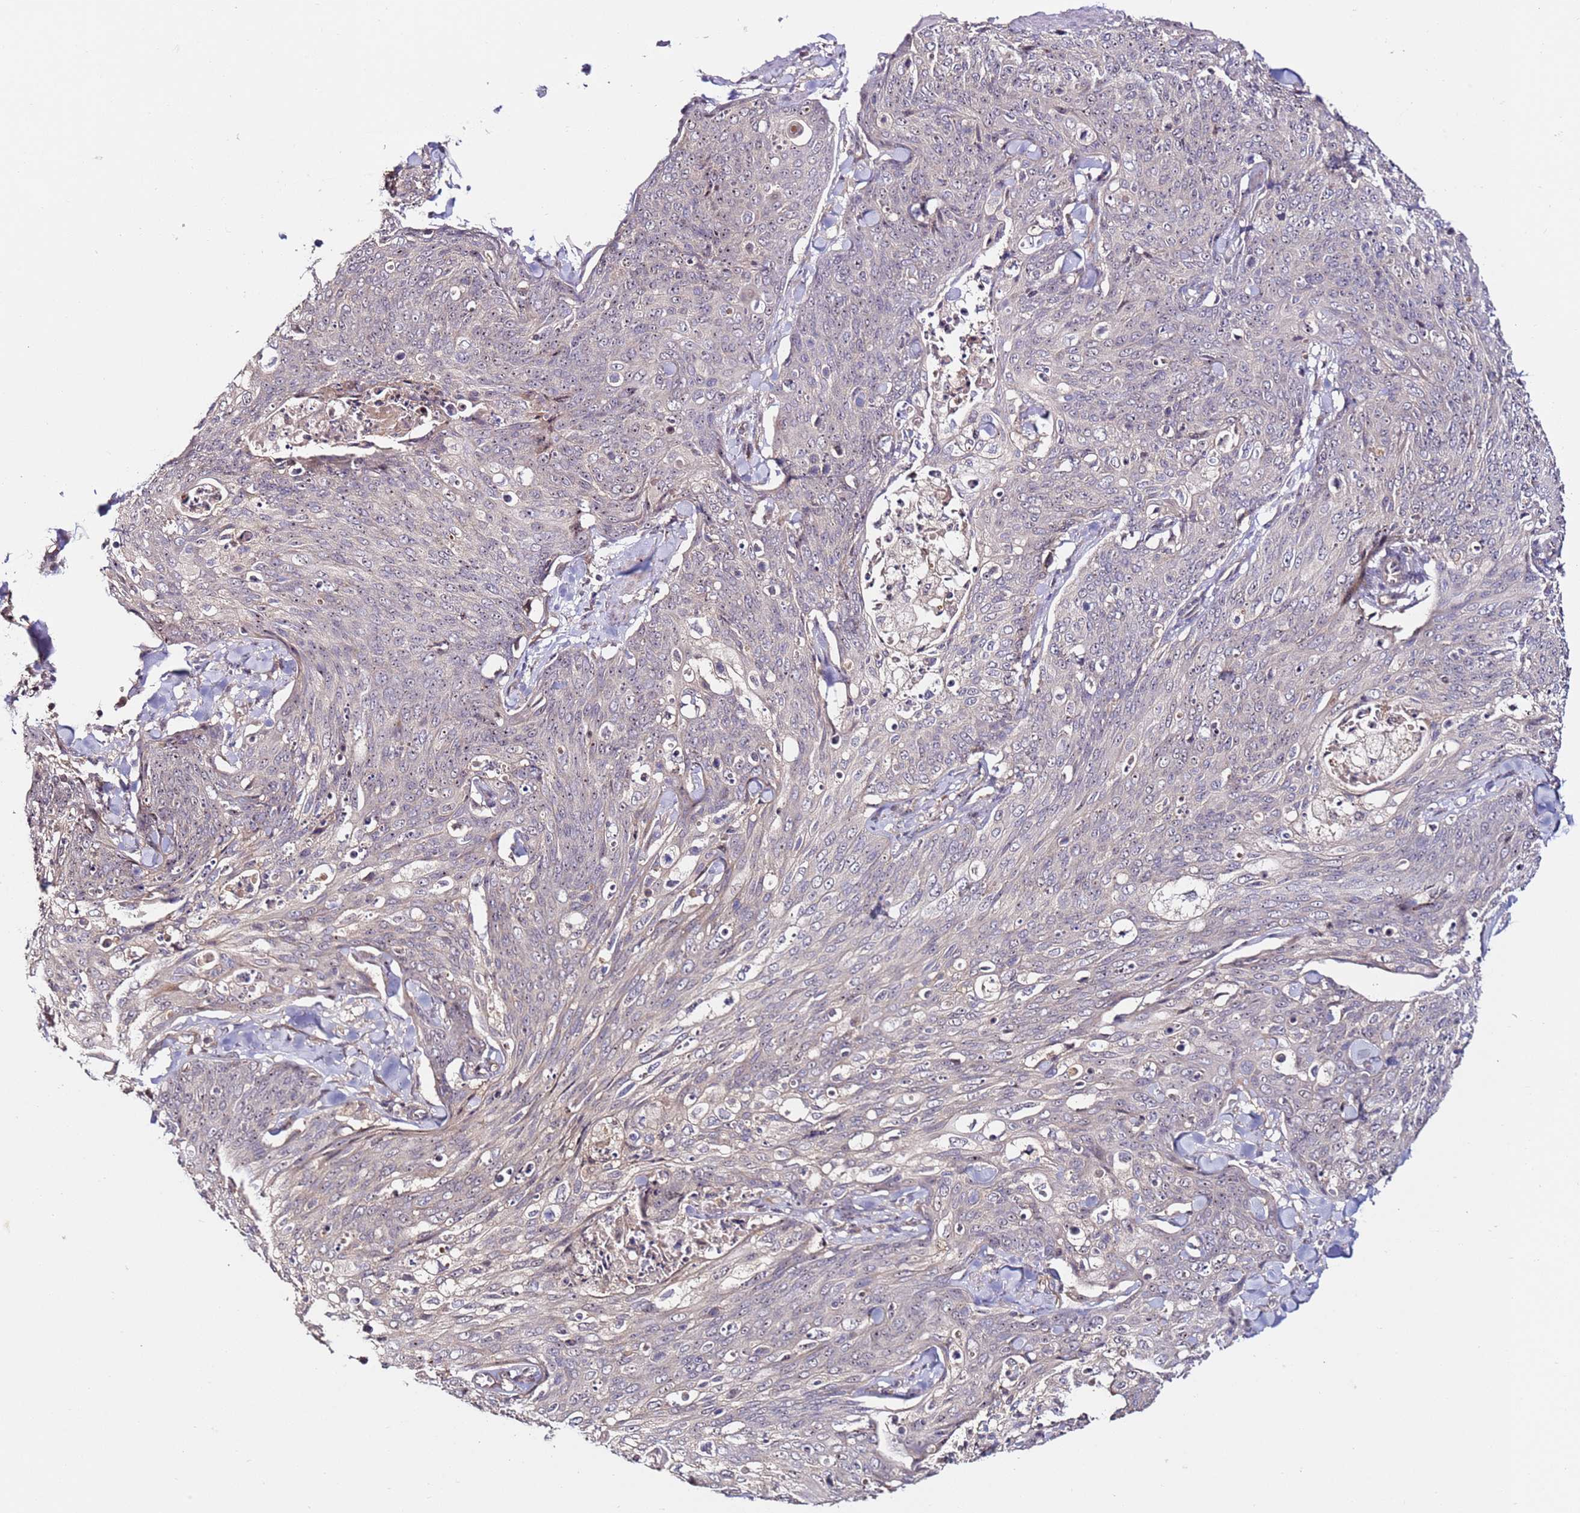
{"staining": {"intensity": "moderate", "quantity": "<25%", "location": "nuclear"}, "tissue": "skin cancer", "cell_type": "Tumor cells", "image_type": "cancer", "snomed": [{"axis": "morphology", "description": "Squamous cell carcinoma, NOS"}, {"axis": "topography", "description": "Skin"}, {"axis": "topography", "description": "Vulva"}], "caption": "Immunohistochemistry of skin cancer displays low levels of moderate nuclear expression in about <25% of tumor cells. The staining is performed using DAB brown chromogen to label protein expression. The nuclei are counter-stained blue using hematoxylin.", "gene": "DDX27", "patient": {"sex": "female", "age": 85}}